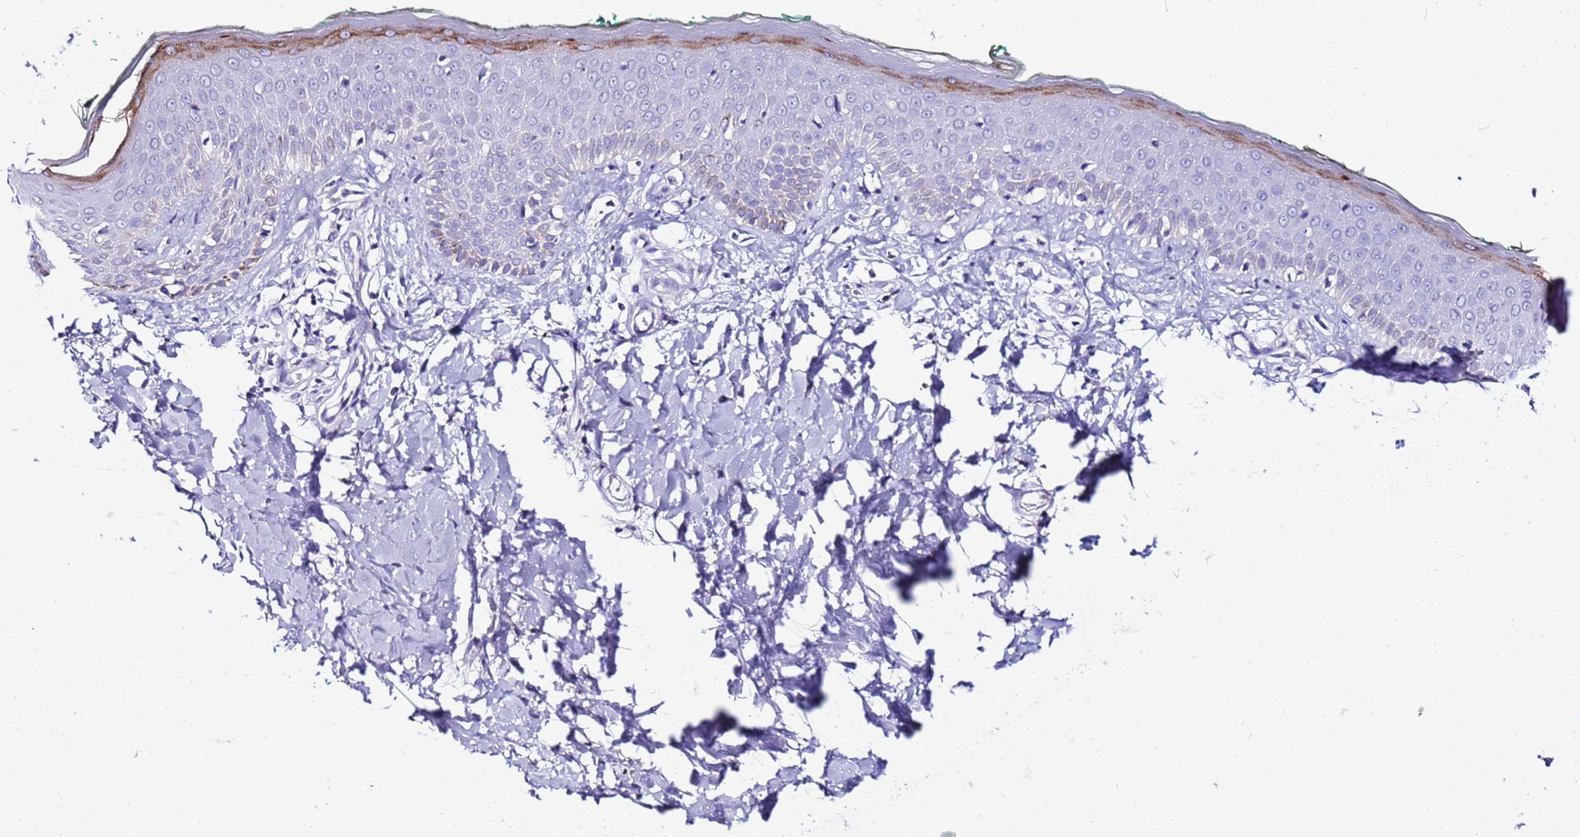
{"staining": {"intensity": "negative", "quantity": "none", "location": "none"}, "tissue": "skin", "cell_type": "Fibroblasts", "image_type": "normal", "snomed": [{"axis": "morphology", "description": "Normal tissue, NOS"}, {"axis": "morphology", "description": "Malignant melanoma, NOS"}, {"axis": "topography", "description": "Skin"}], "caption": "An immunohistochemistry histopathology image of normal skin is shown. There is no staining in fibroblasts of skin.", "gene": "MYBPC3", "patient": {"sex": "male", "age": 62}}